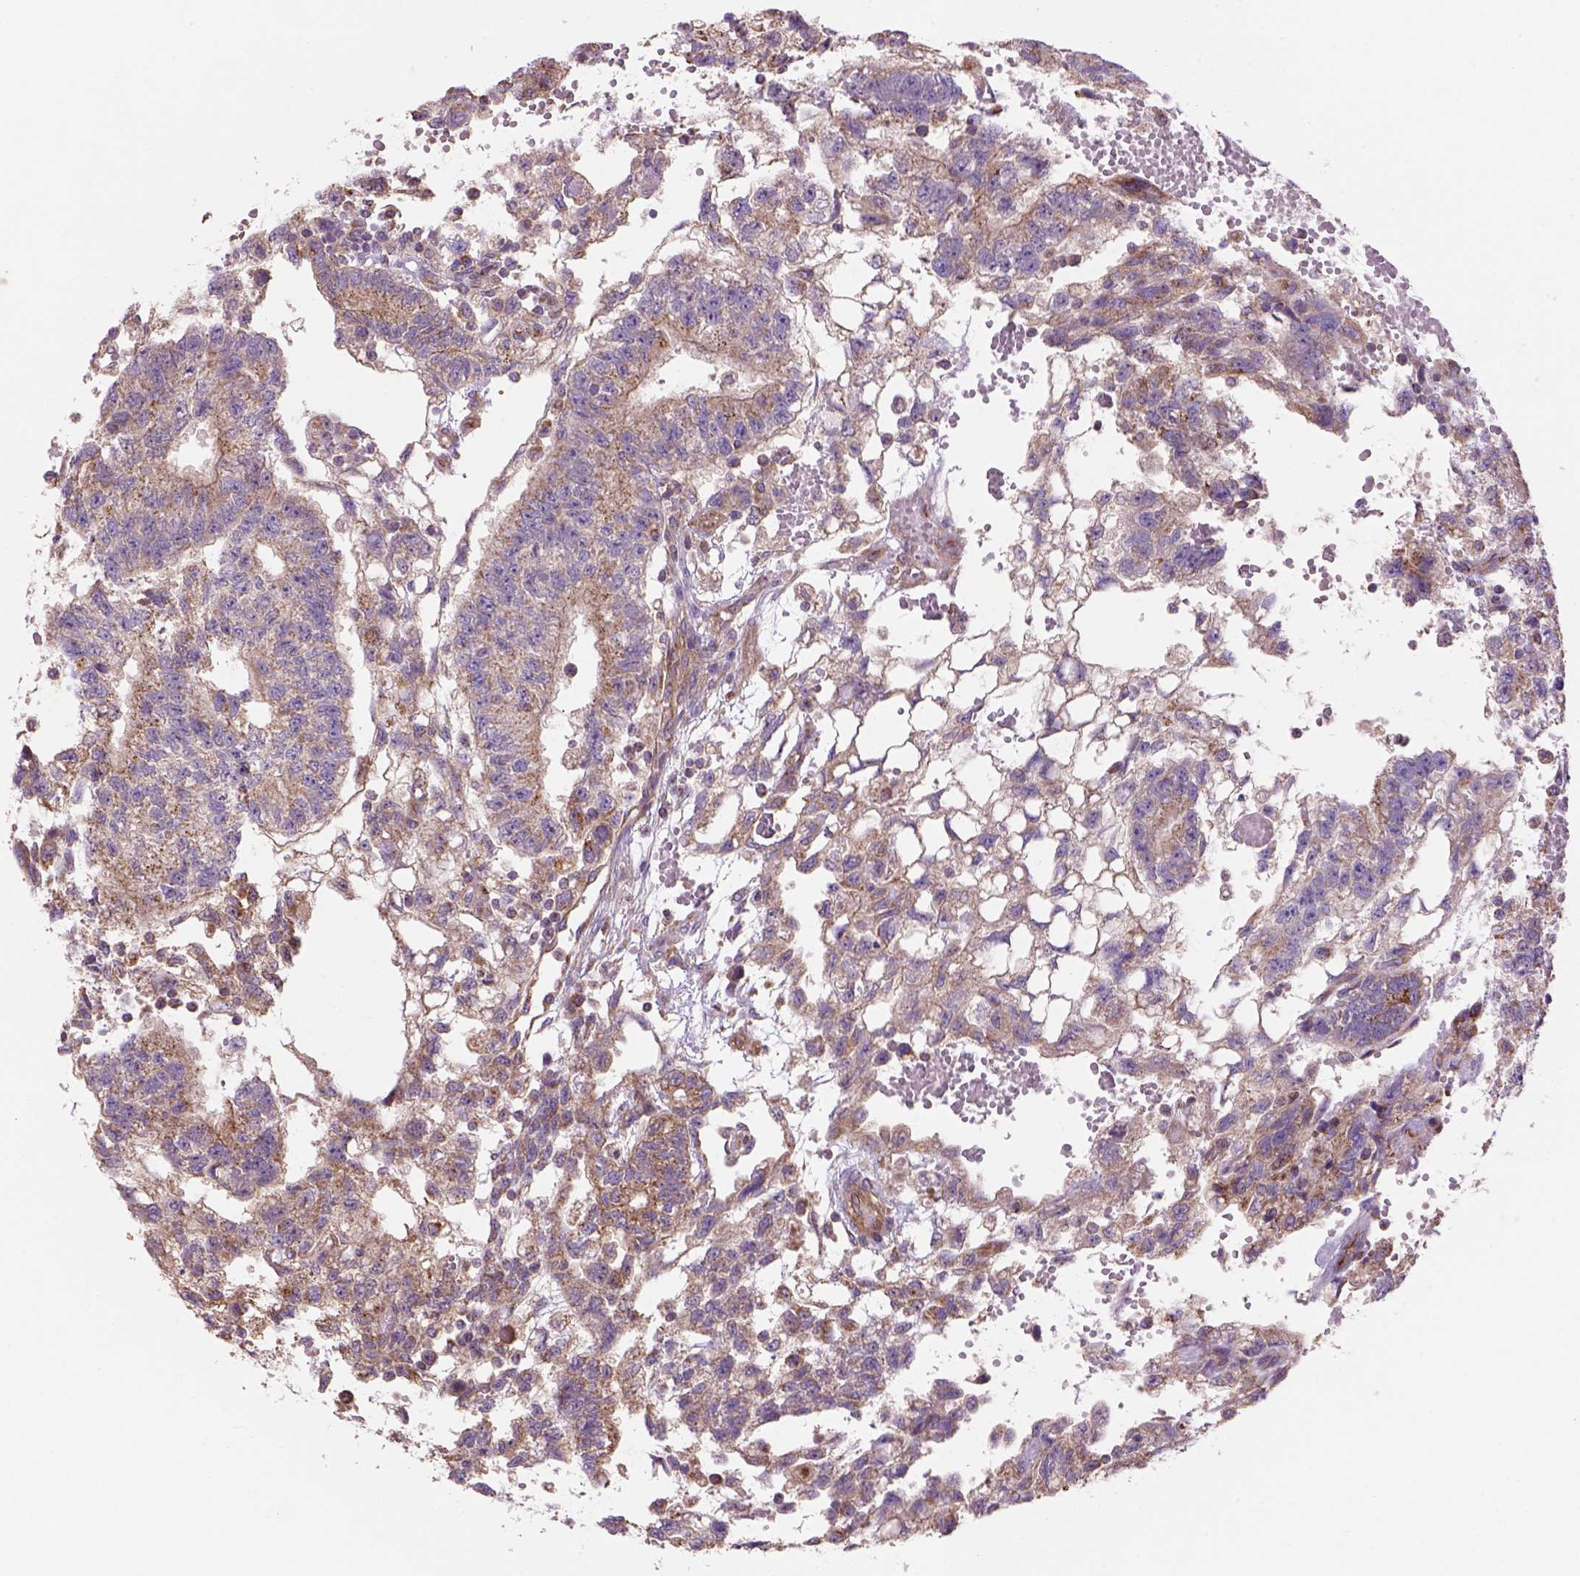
{"staining": {"intensity": "weak", "quantity": ">75%", "location": "cytoplasmic/membranous"}, "tissue": "testis cancer", "cell_type": "Tumor cells", "image_type": "cancer", "snomed": [{"axis": "morphology", "description": "Carcinoma, Embryonal, NOS"}, {"axis": "topography", "description": "Testis"}], "caption": "Brown immunohistochemical staining in human testis cancer shows weak cytoplasmic/membranous positivity in about >75% of tumor cells.", "gene": "WARS2", "patient": {"sex": "male", "age": 32}}